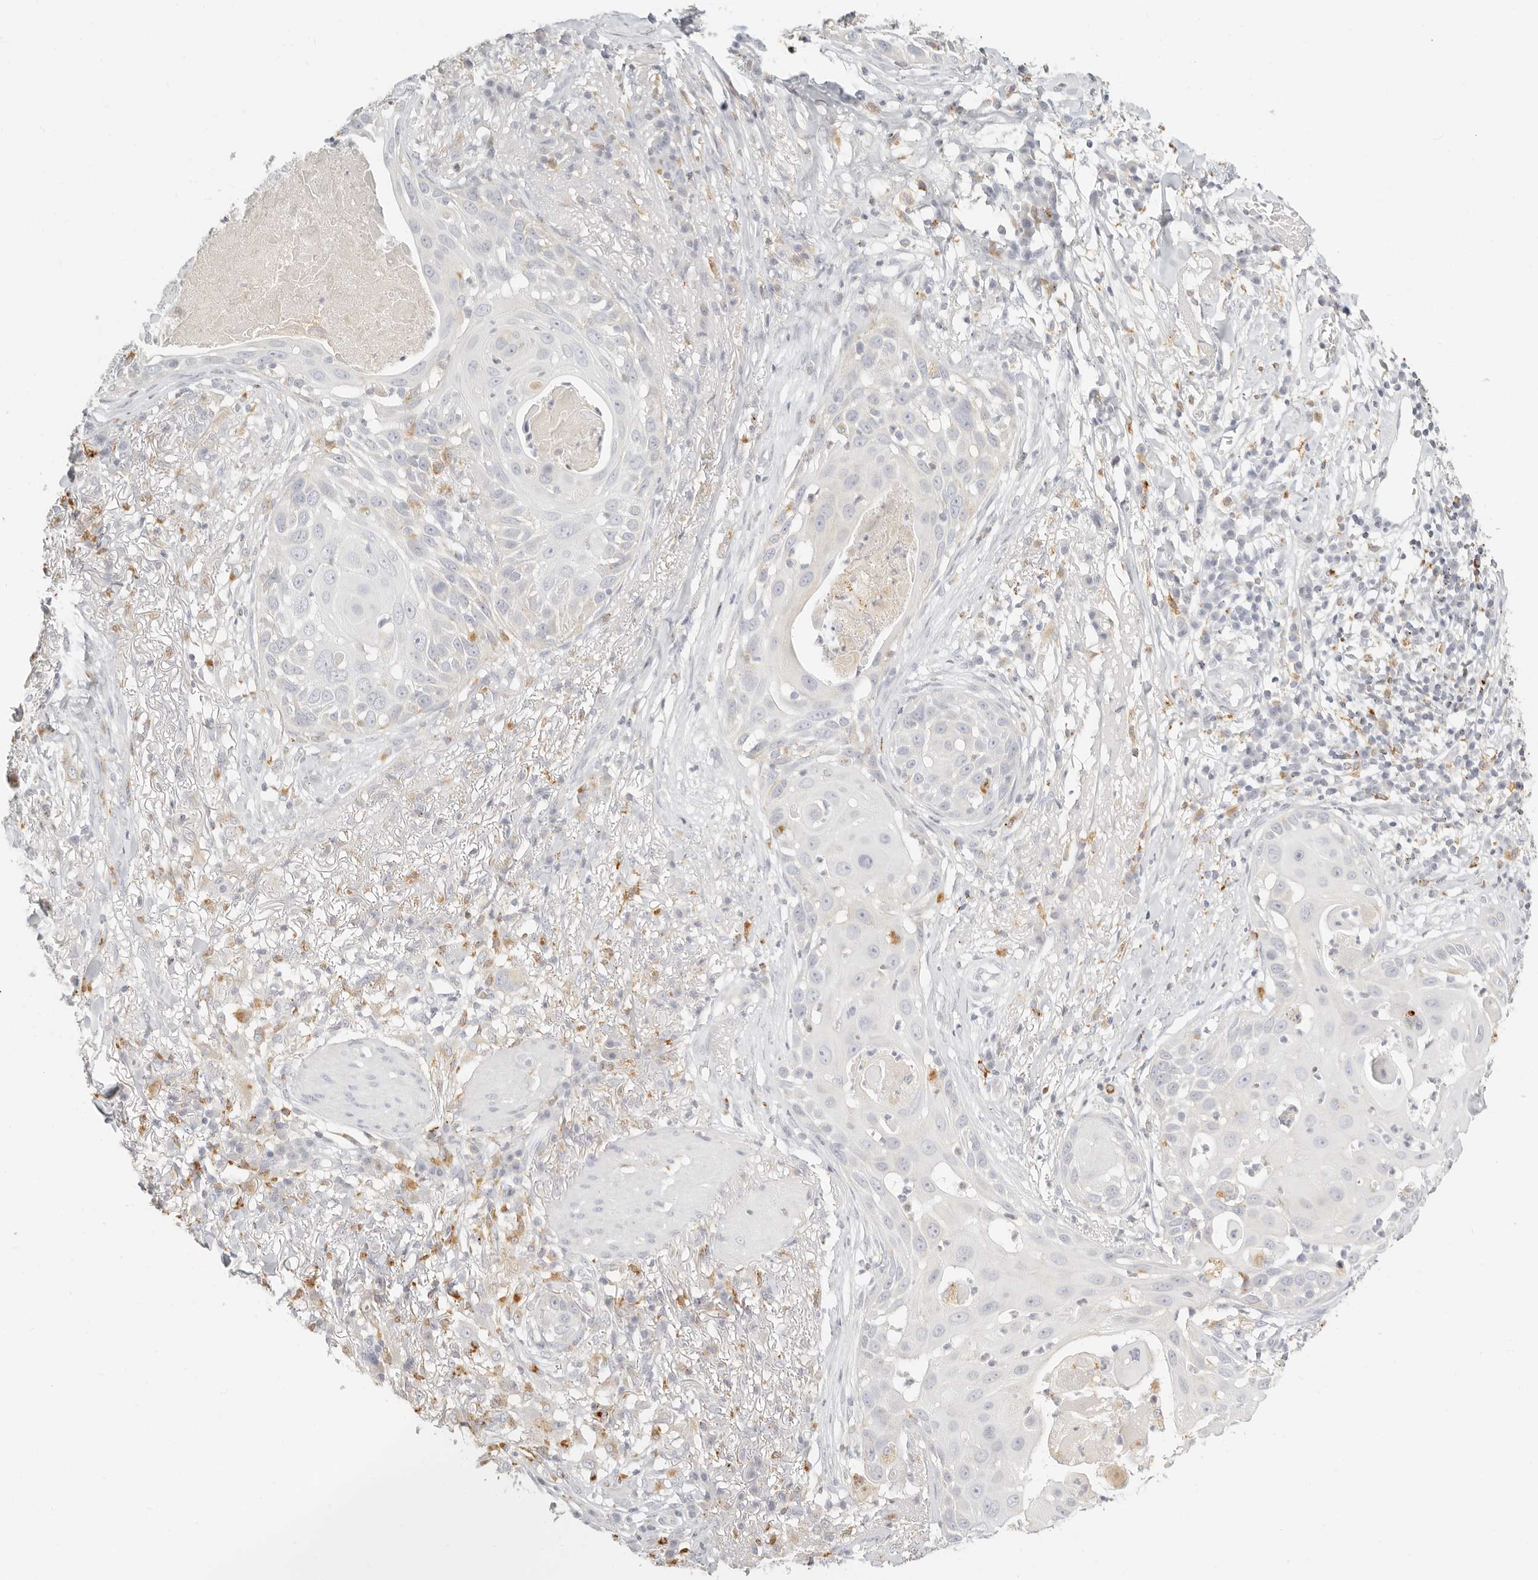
{"staining": {"intensity": "negative", "quantity": "none", "location": "none"}, "tissue": "skin cancer", "cell_type": "Tumor cells", "image_type": "cancer", "snomed": [{"axis": "morphology", "description": "Squamous cell carcinoma, NOS"}, {"axis": "topography", "description": "Skin"}], "caption": "High power microscopy image of an immunohistochemistry (IHC) image of skin squamous cell carcinoma, revealing no significant expression in tumor cells.", "gene": "RNASET2", "patient": {"sex": "female", "age": 44}}